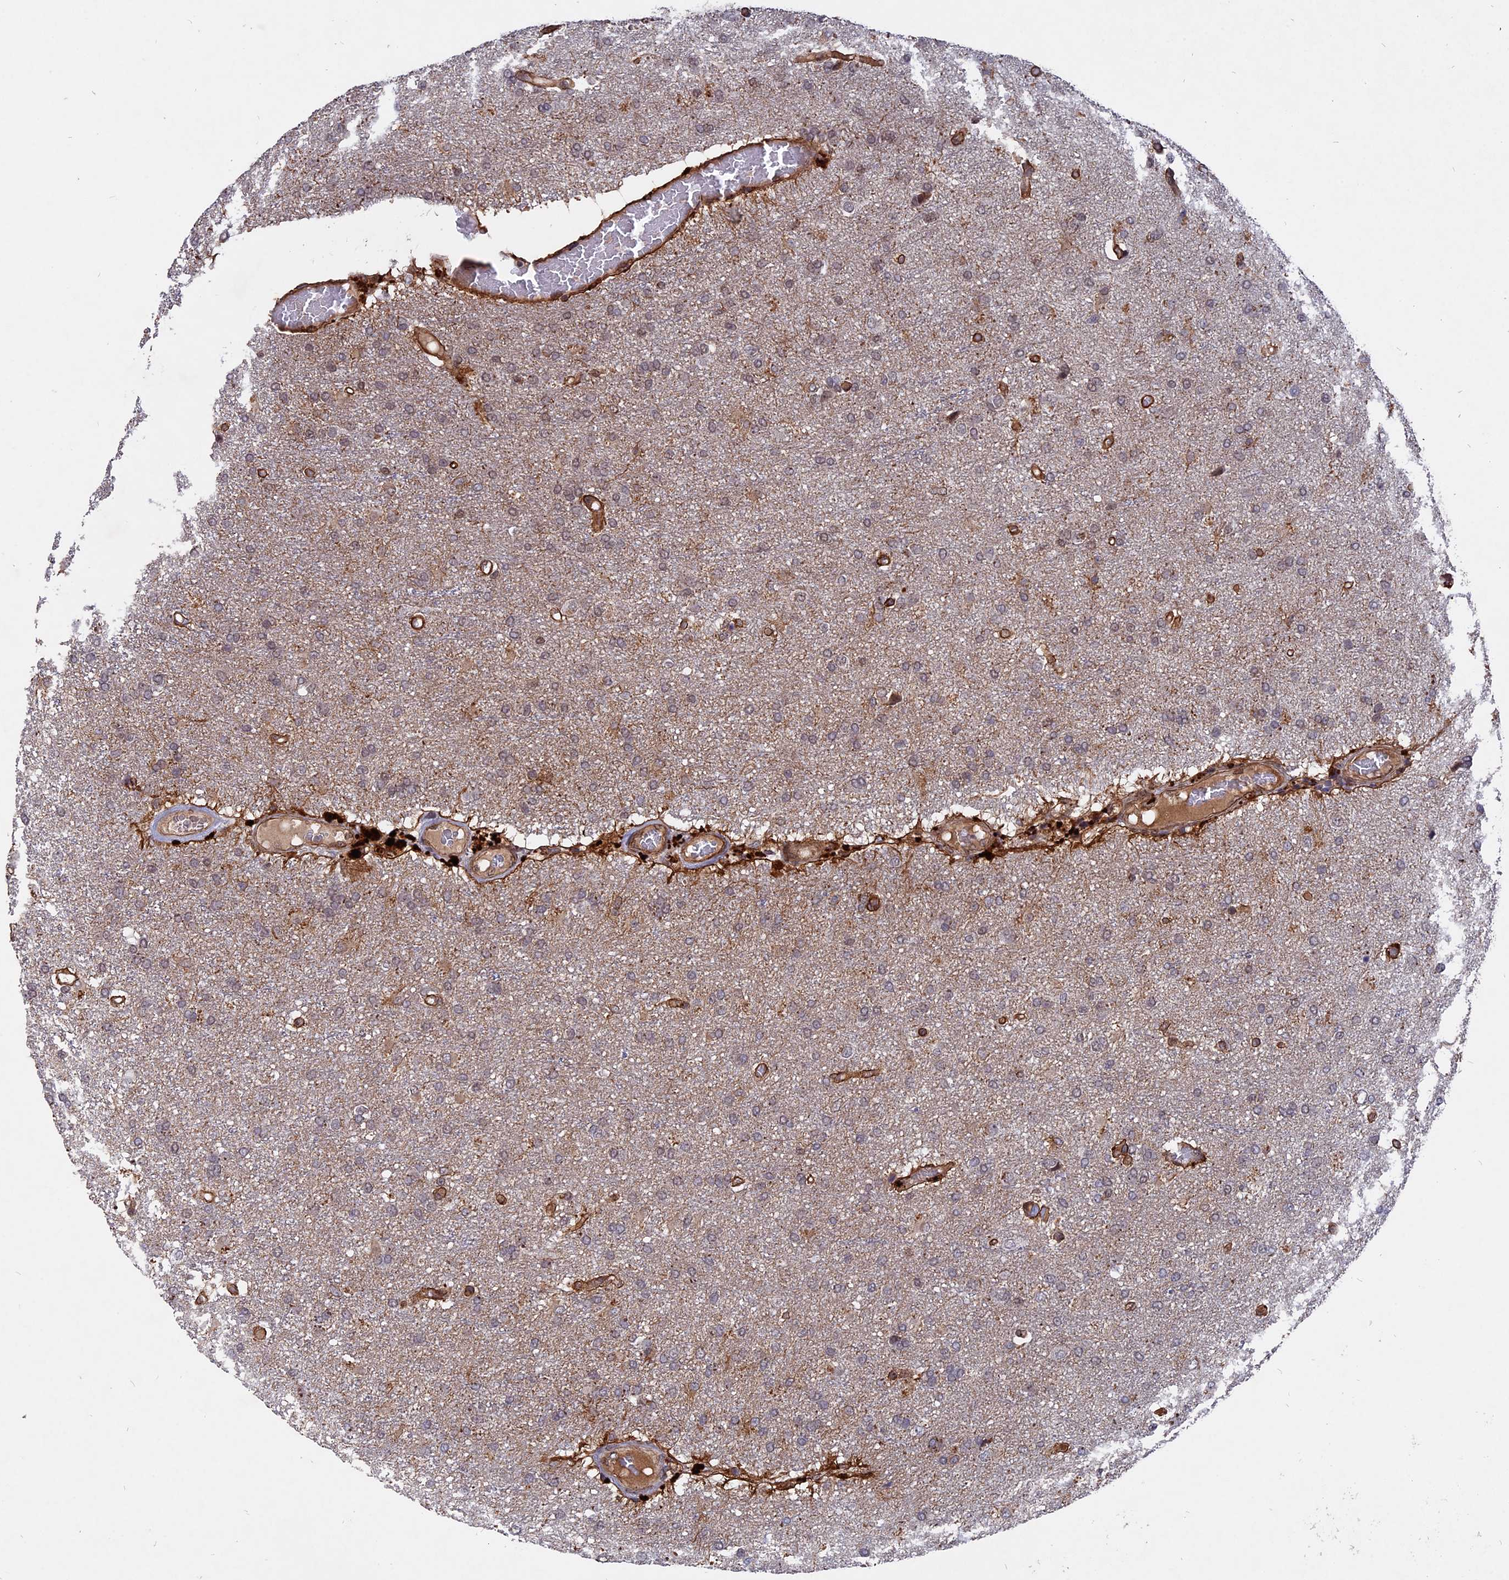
{"staining": {"intensity": "negative", "quantity": "none", "location": "none"}, "tissue": "glioma", "cell_type": "Tumor cells", "image_type": "cancer", "snomed": [{"axis": "morphology", "description": "Glioma, malignant, High grade"}, {"axis": "topography", "description": "Brain"}], "caption": "An IHC image of glioma is shown. There is no staining in tumor cells of glioma.", "gene": "NOSIP", "patient": {"sex": "female", "age": 74}}